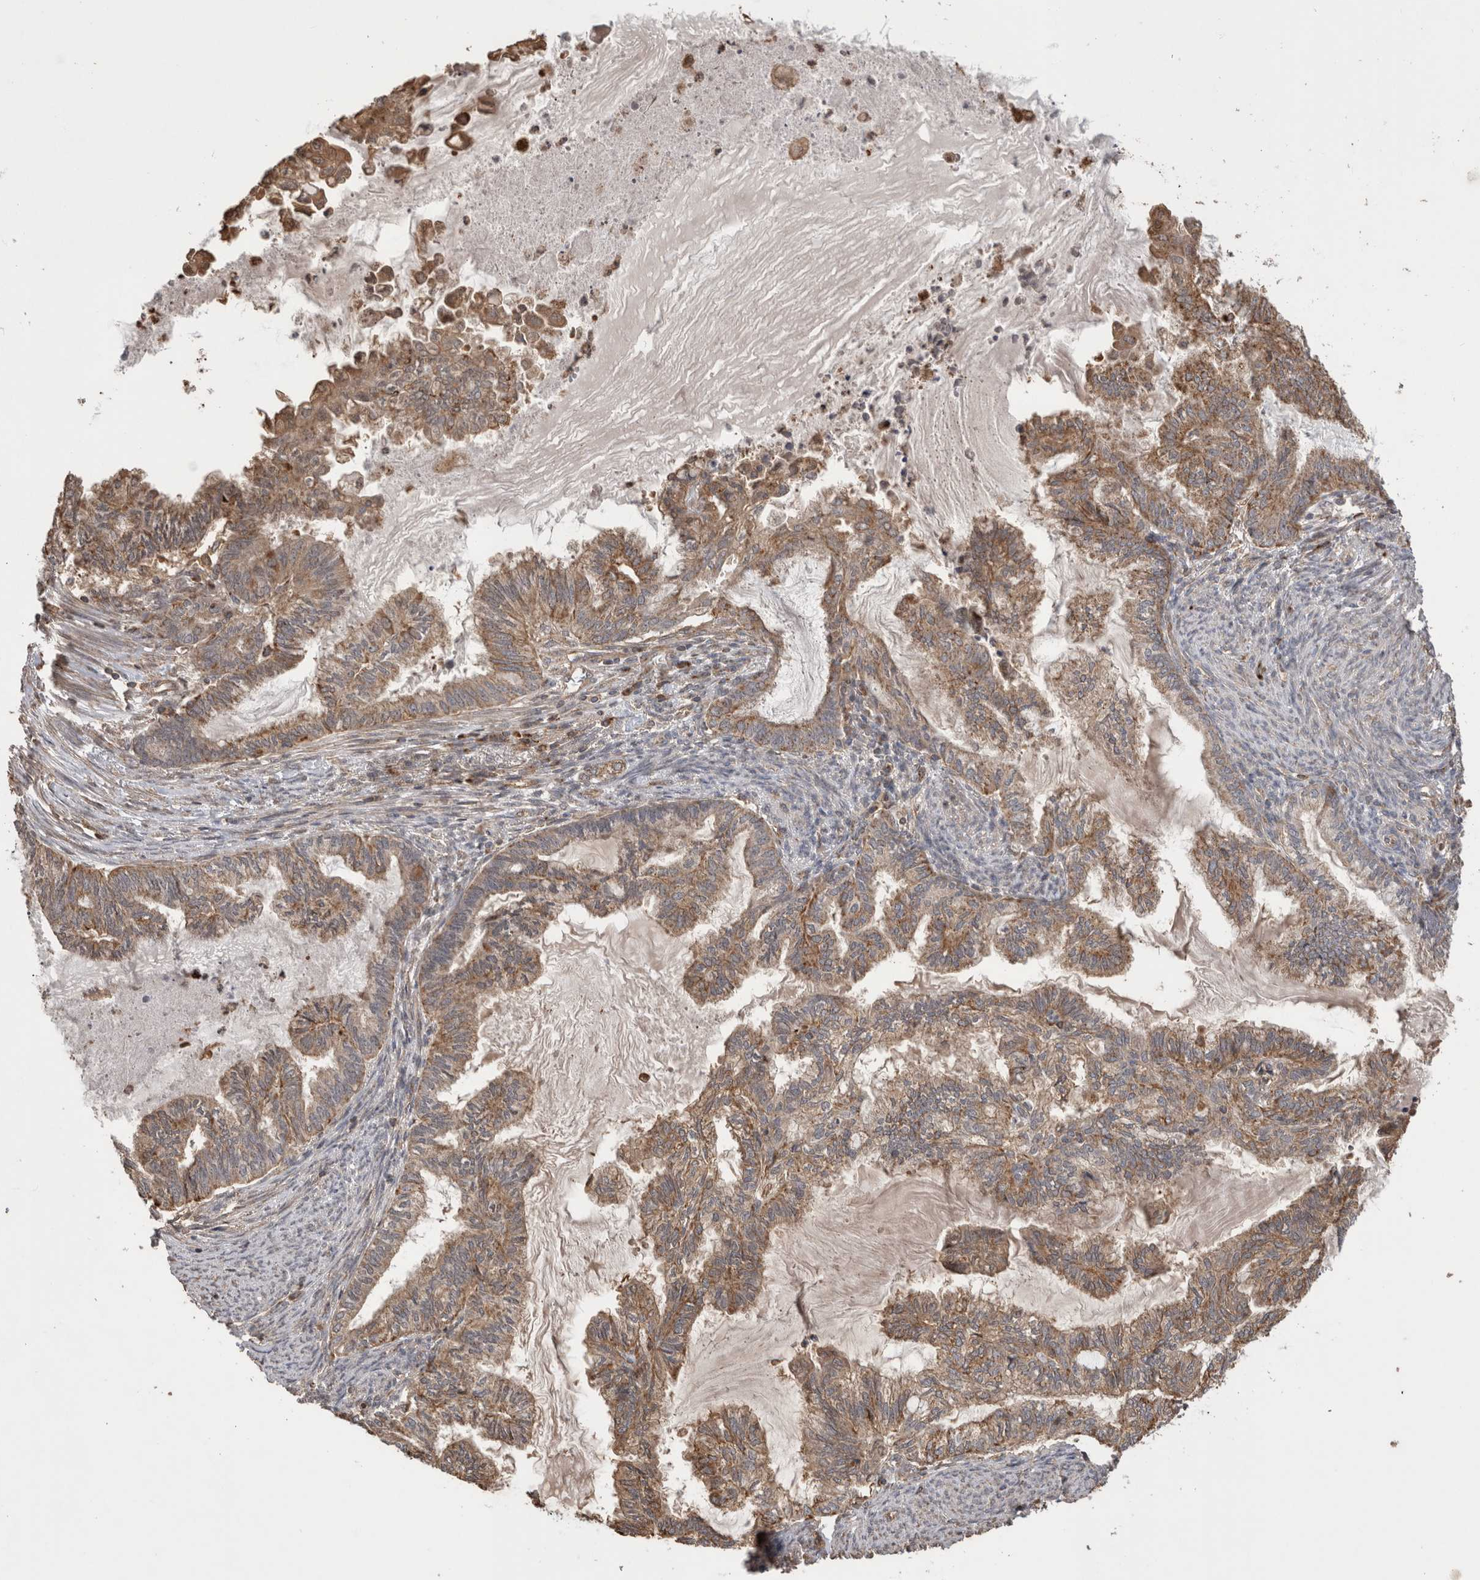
{"staining": {"intensity": "moderate", "quantity": ">75%", "location": "cytoplasmic/membranous"}, "tissue": "endometrial cancer", "cell_type": "Tumor cells", "image_type": "cancer", "snomed": [{"axis": "morphology", "description": "Adenocarcinoma, NOS"}, {"axis": "topography", "description": "Endometrium"}], "caption": "Immunohistochemical staining of human endometrial cancer (adenocarcinoma) shows medium levels of moderate cytoplasmic/membranous protein positivity in approximately >75% of tumor cells.", "gene": "IMMP2L", "patient": {"sex": "female", "age": 86}}